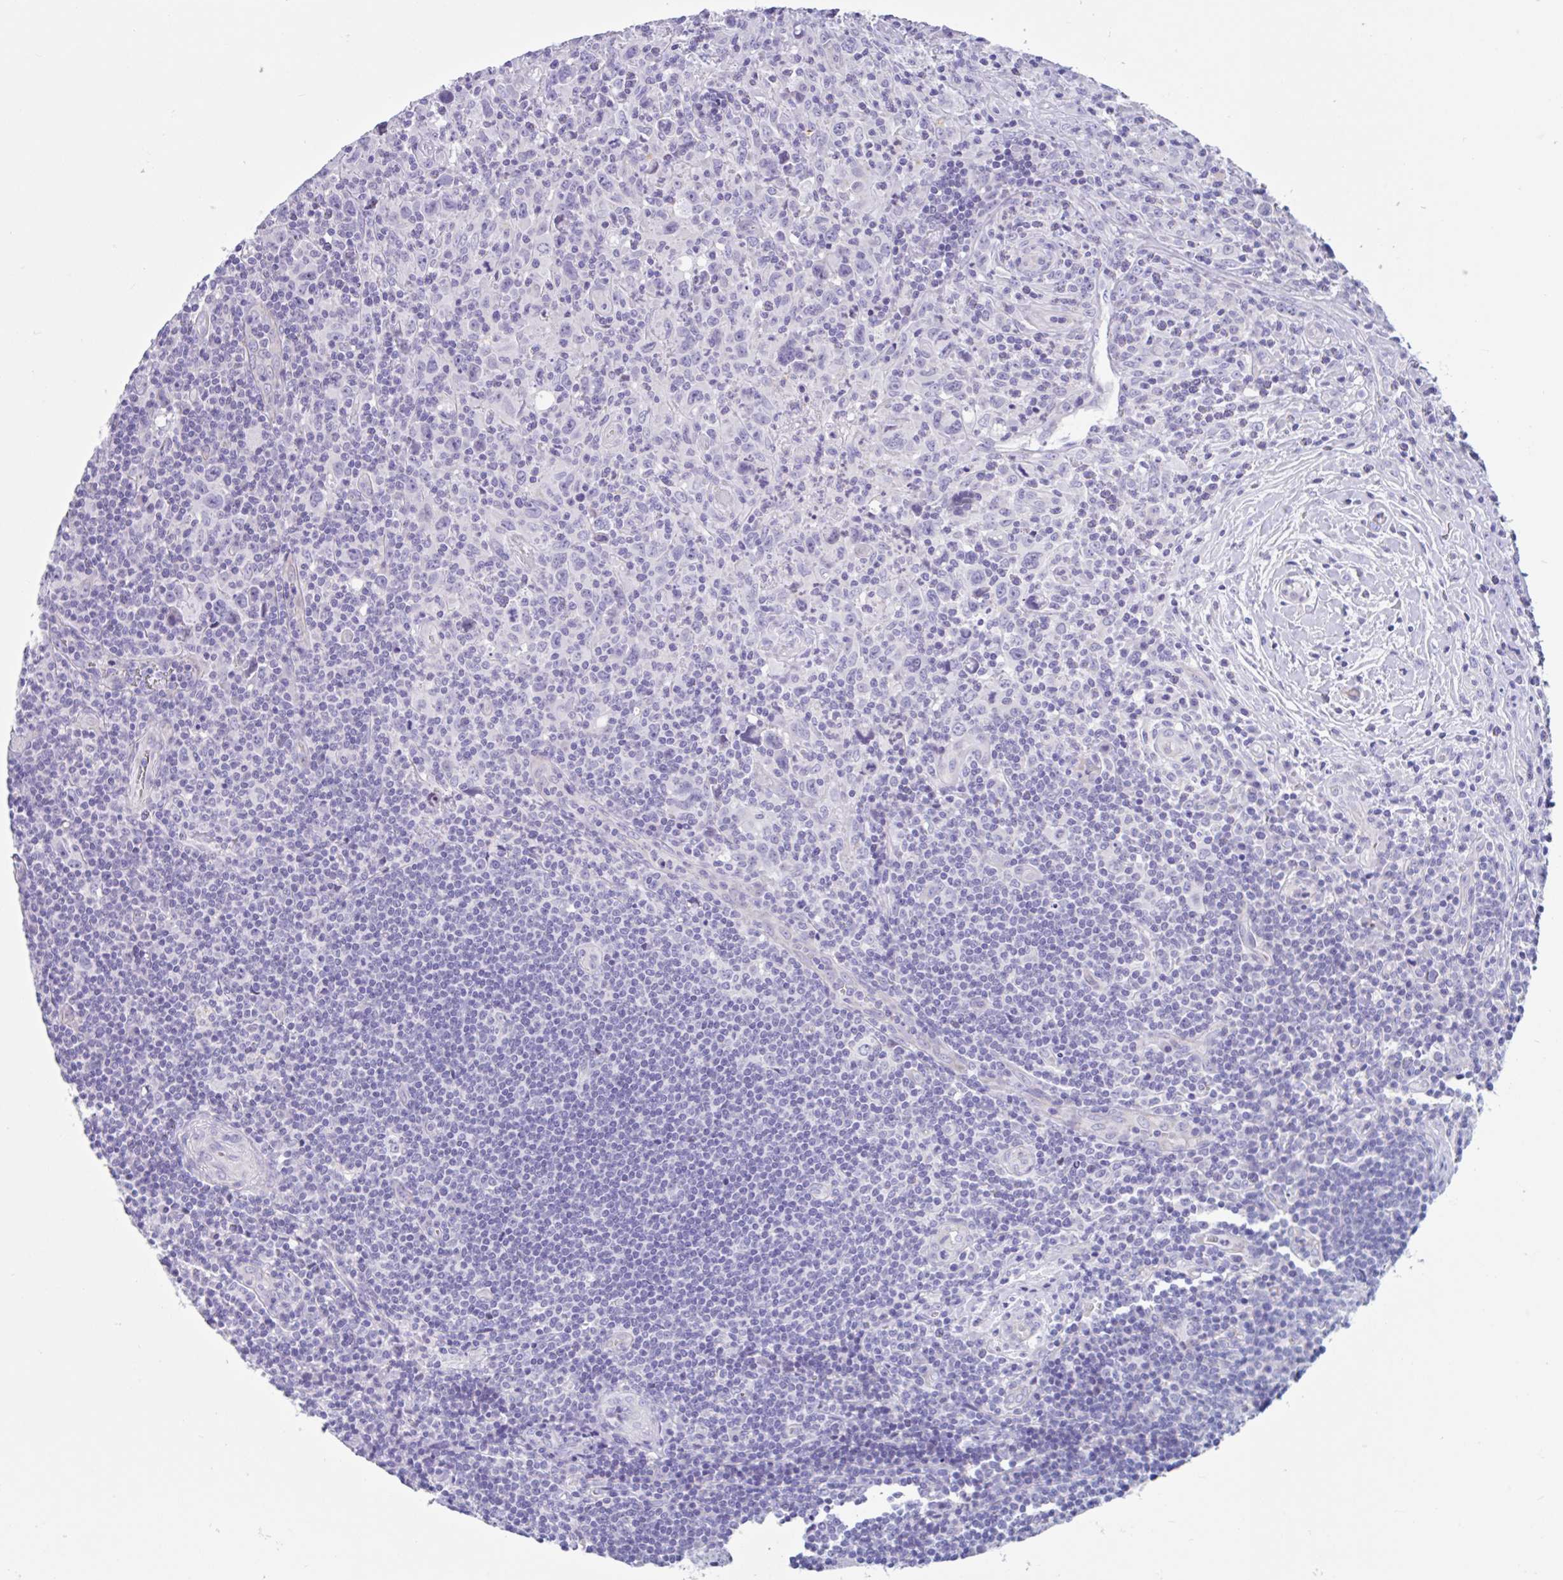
{"staining": {"intensity": "negative", "quantity": "none", "location": "none"}, "tissue": "lymphoma", "cell_type": "Tumor cells", "image_type": "cancer", "snomed": [{"axis": "morphology", "description": "Hodgkin's disease, NOS"}, {"axis": "topography", "description": "Lymph node"}], "caption": "IHC micrograph of neoplastic tissue: human lymphoma stained with DAB (3,3'-diaminobenzidine) displays no significant protein staining in tumor cells. The staining is performed using DAB (3,3'-diaminobenzidine) brown chromogen with nuclei counter-stained in using hematoxylin.", "gene": "OR6N2", "patient": {"sex": "female", "age": 18}}